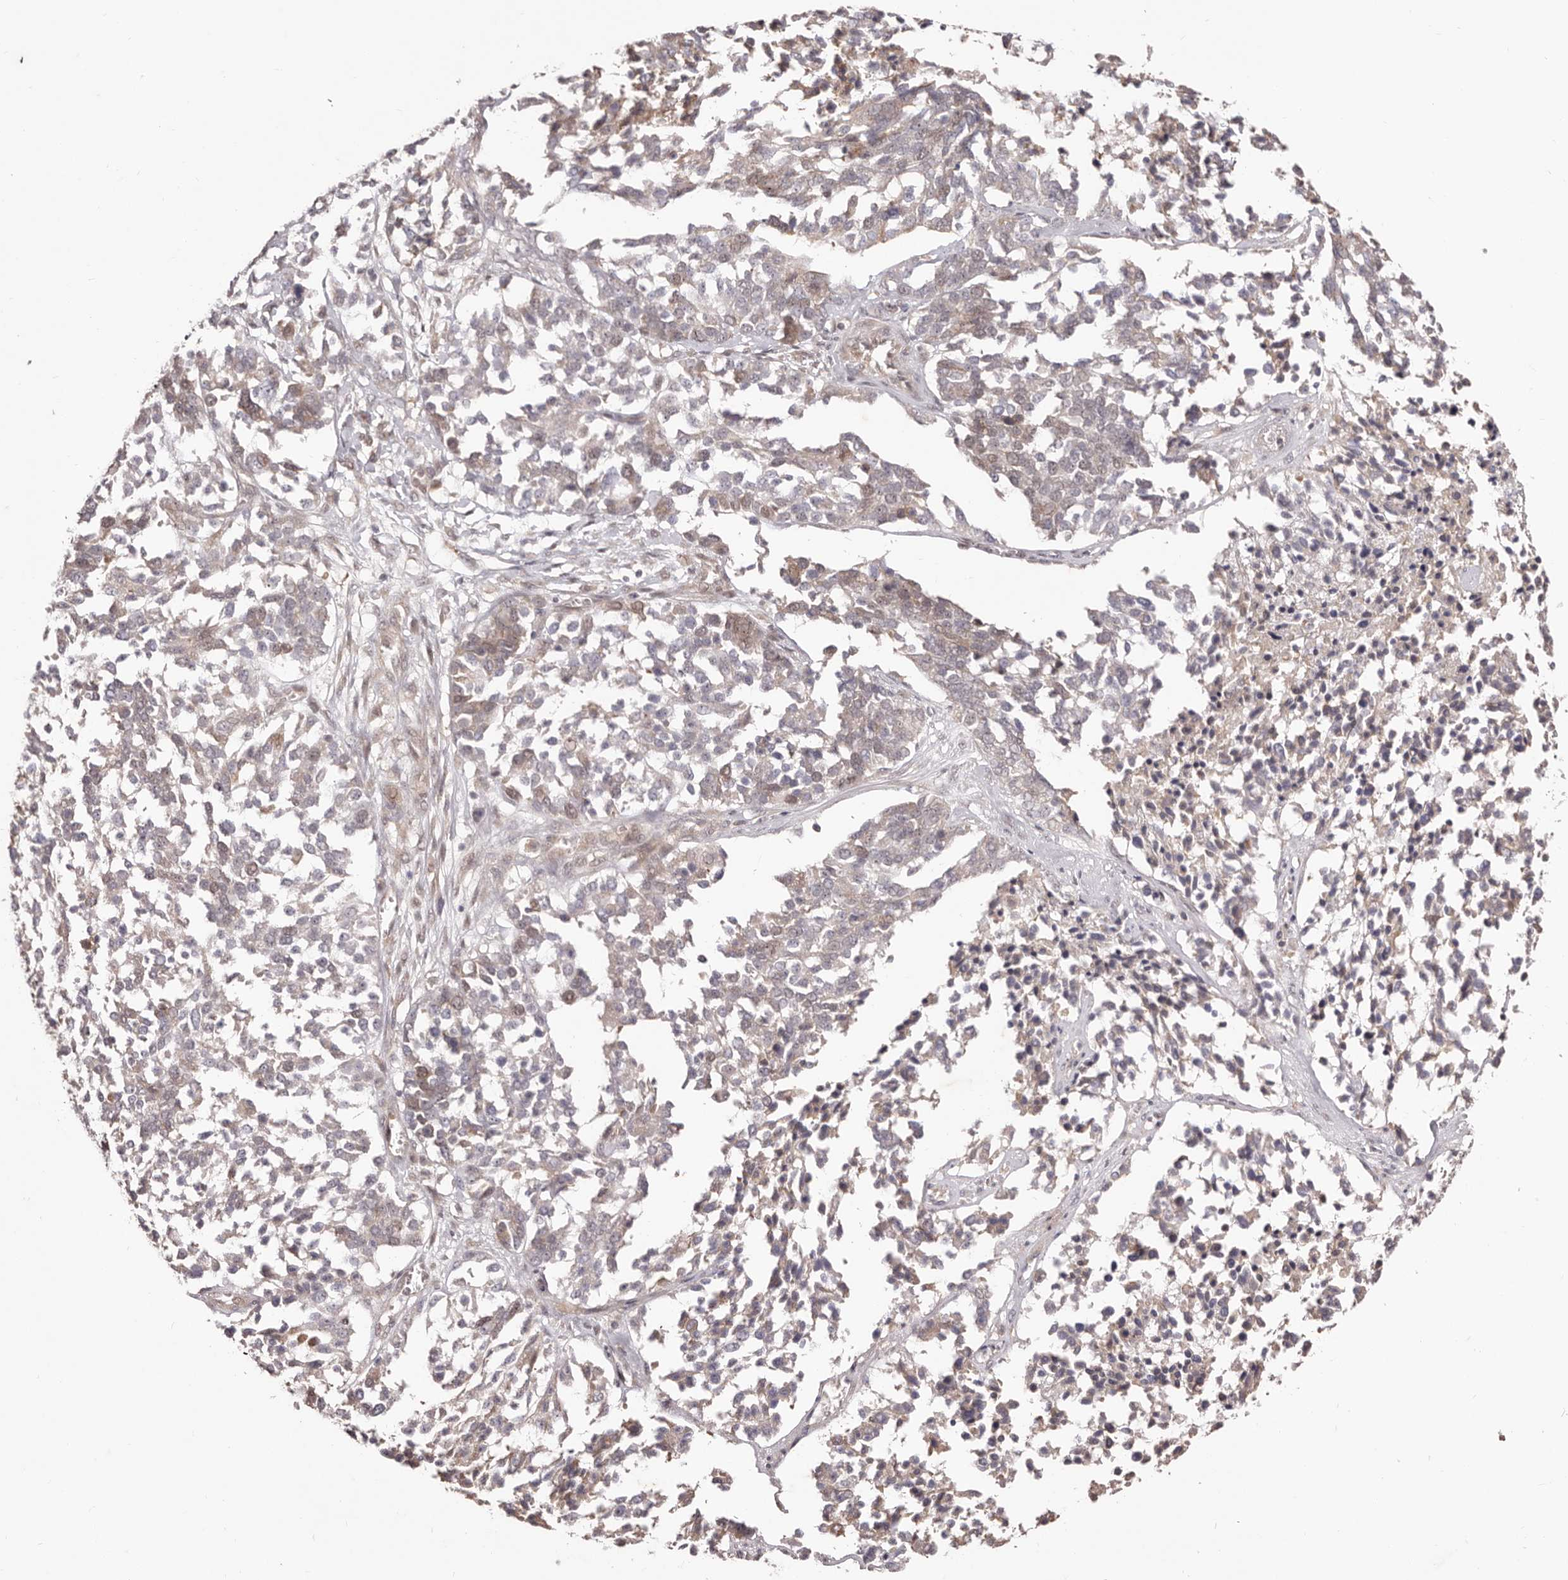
{"staining": {"intensity": "weak", "quantity": "<25%", "location": "cytoplasmic/membranous,nuclear"}, "tissue": "ovarian cancer", "cell_type": "Tumor cells", "image_type": "cancer", "snomed": [{"axis": "morphology", "description": "Cystadenocarcinoma, serous, NOS"}, {"axis": "topography", "description": "Ovary"}], "caption": "DAB (3,3'-diaminobenzidine) immunohistochemical staining of serous cystadenocarcinoma (ovarian) shows no significant staining in tumor cells.", "gene": "EGR3", "patient": {"sex": "female", "age": 44}}